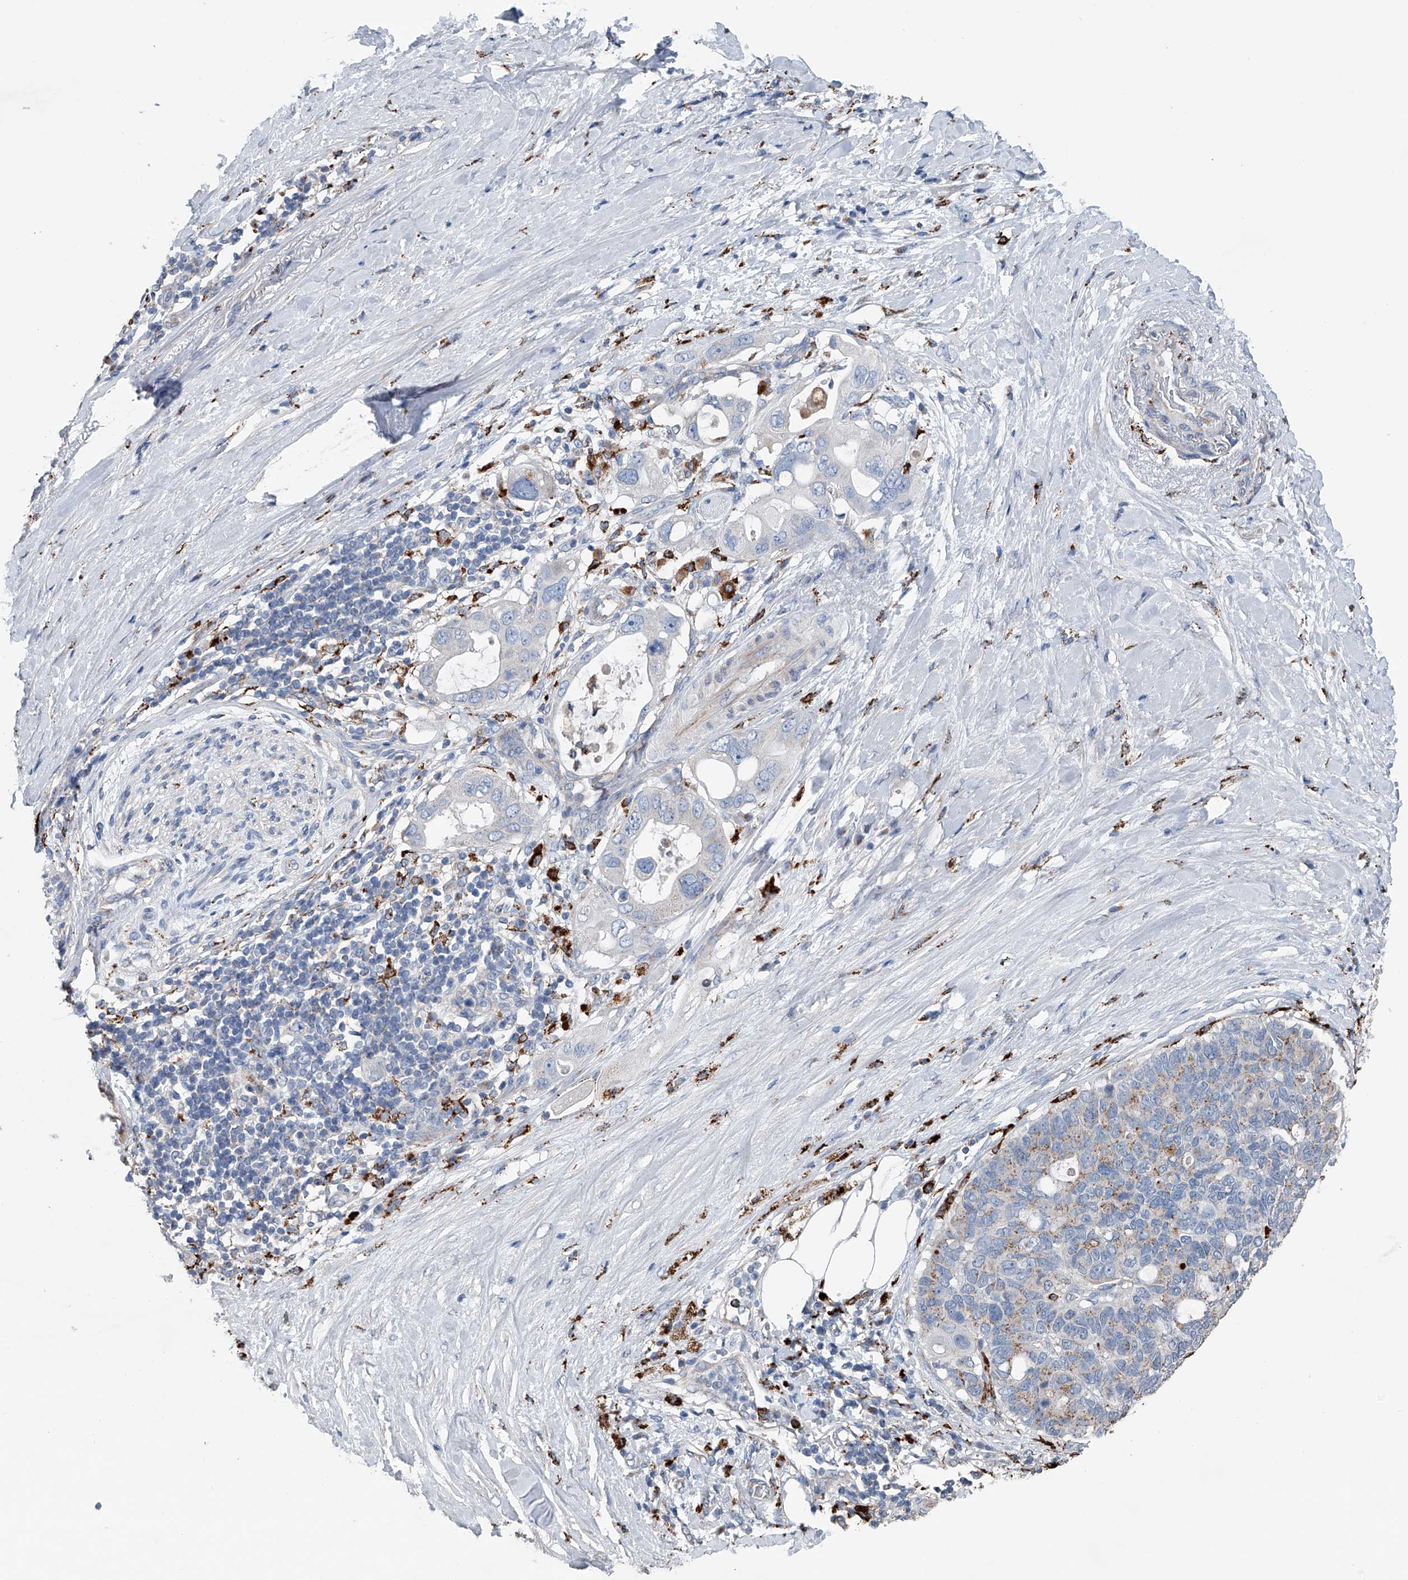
{"staining": {"intensity": "weak", "quantity": "25%-75%", "location": "cytoplasmic/membranous"}, "tissue": "pancreatic cancer", "cell_type": "Tumor cells", "image_type": "cancer", "snomed": [{"axis": "morphology", "description": "Adenocarcinoma, NOS"}, {"axis": "topography", "description": "Pancreas"}], "caption": "Weak cytoplasmic/membranous protein positivity is seen in approximately 25%-75% of tumor cells in pancreatic cancer (adenocarcinoma). (IHC, brightfield microscopy, high magnification).", "gene": "ZNF772", "patient": {"sex": "female", "age": 56}}